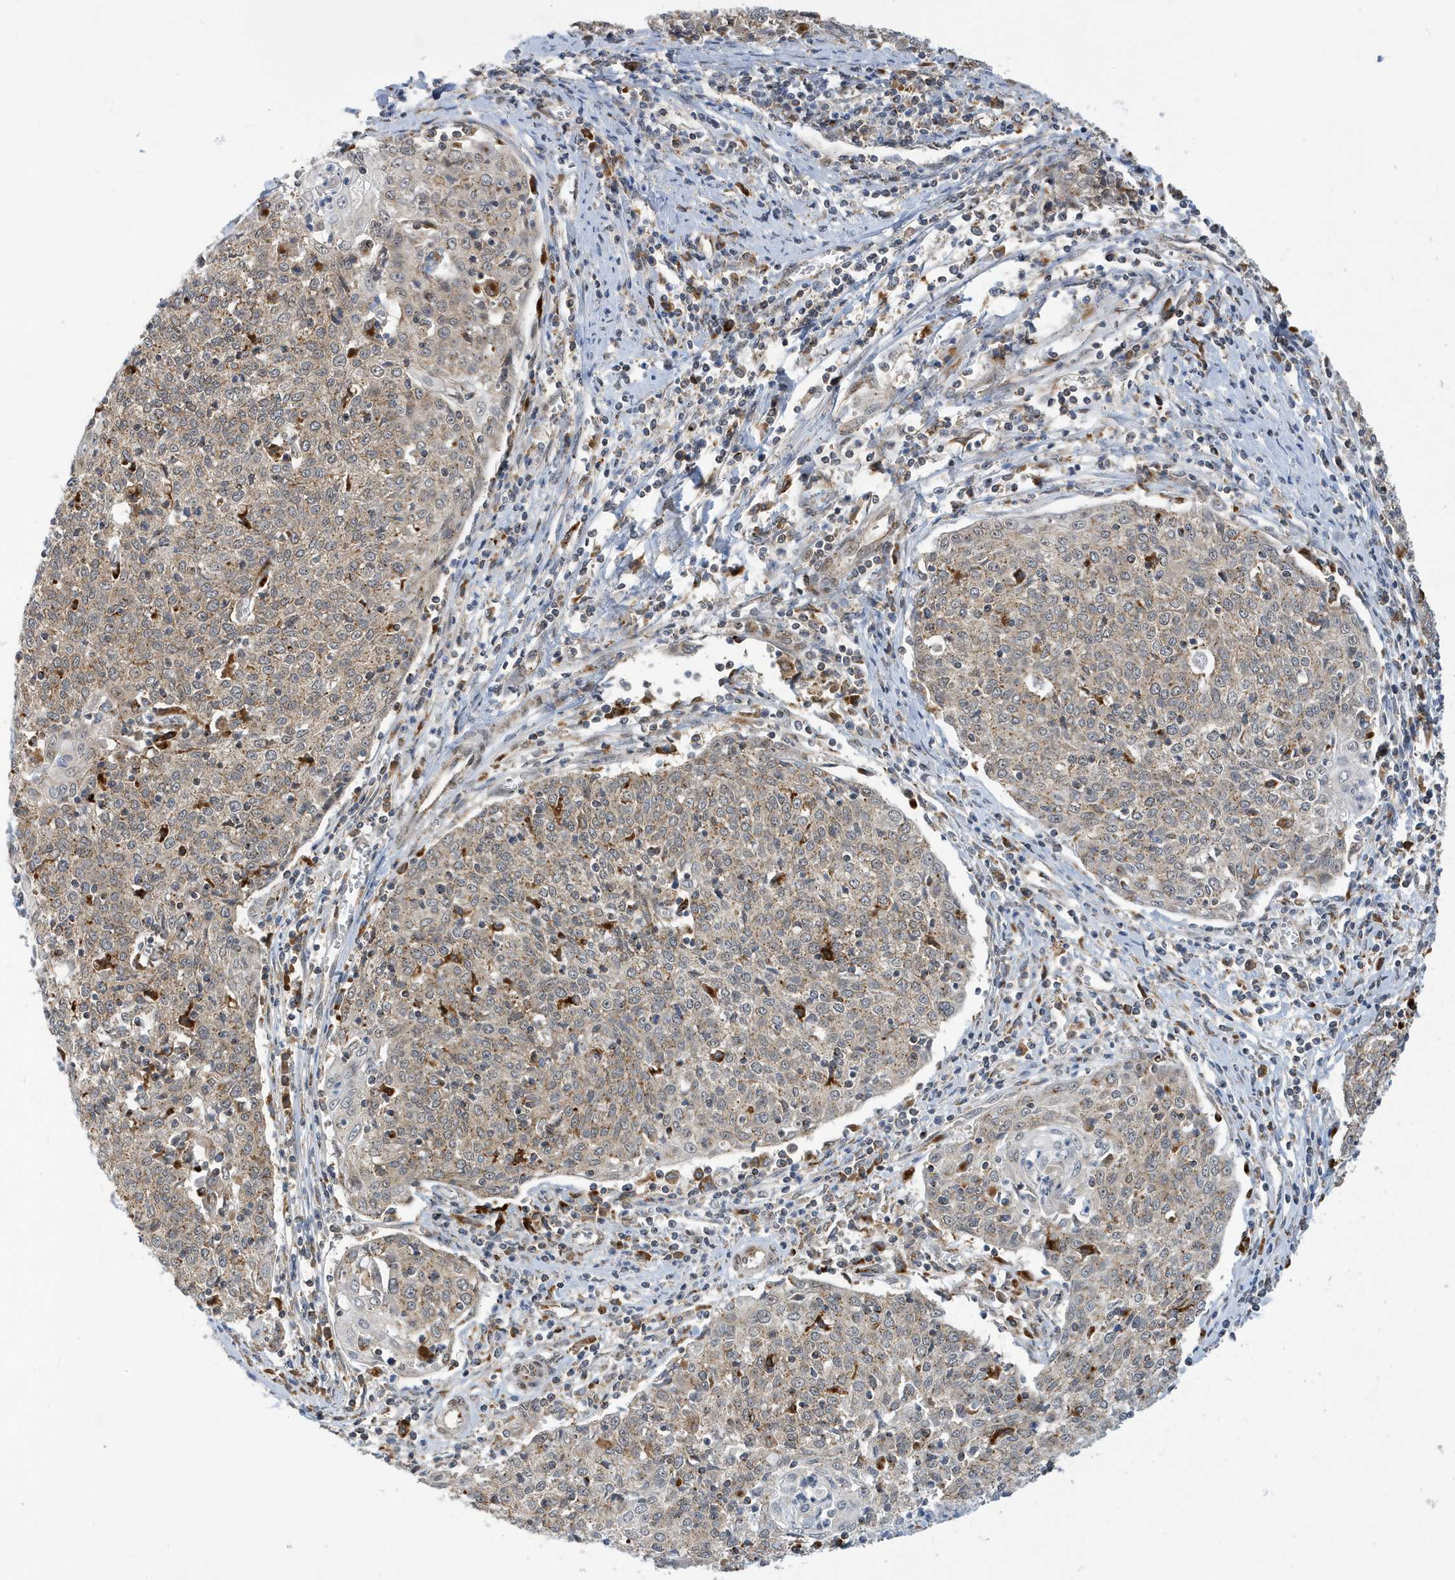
{"staining": {"intensity": "weak", "quantity": ">75%", "location": "cytoplasmic/membranous"}, "tissue": "cervical cancer", "cell_type": "Tumor cells", "image_type": "cancer", "snomed": [{"axis": "morphology", "description": "Squamous cell carcinoma, NOS"}, {"axis": "topography", "description": "Cervix"}], "caption": "Cervical cancer (squamous cell carcinoma) was stained to show a protein in brown. There is low levels of weak cytoplasmic/membranous positivity in approximately >75% of tumor cells. The staining is performed using DAB (3,3'-diaminobenzidine) brown chromogen to label protein expression. The nuclei are counter-stained blue using hematoxylin.", "gene": "ZNF507", "patient": {"sex": "female", "age": 48}}